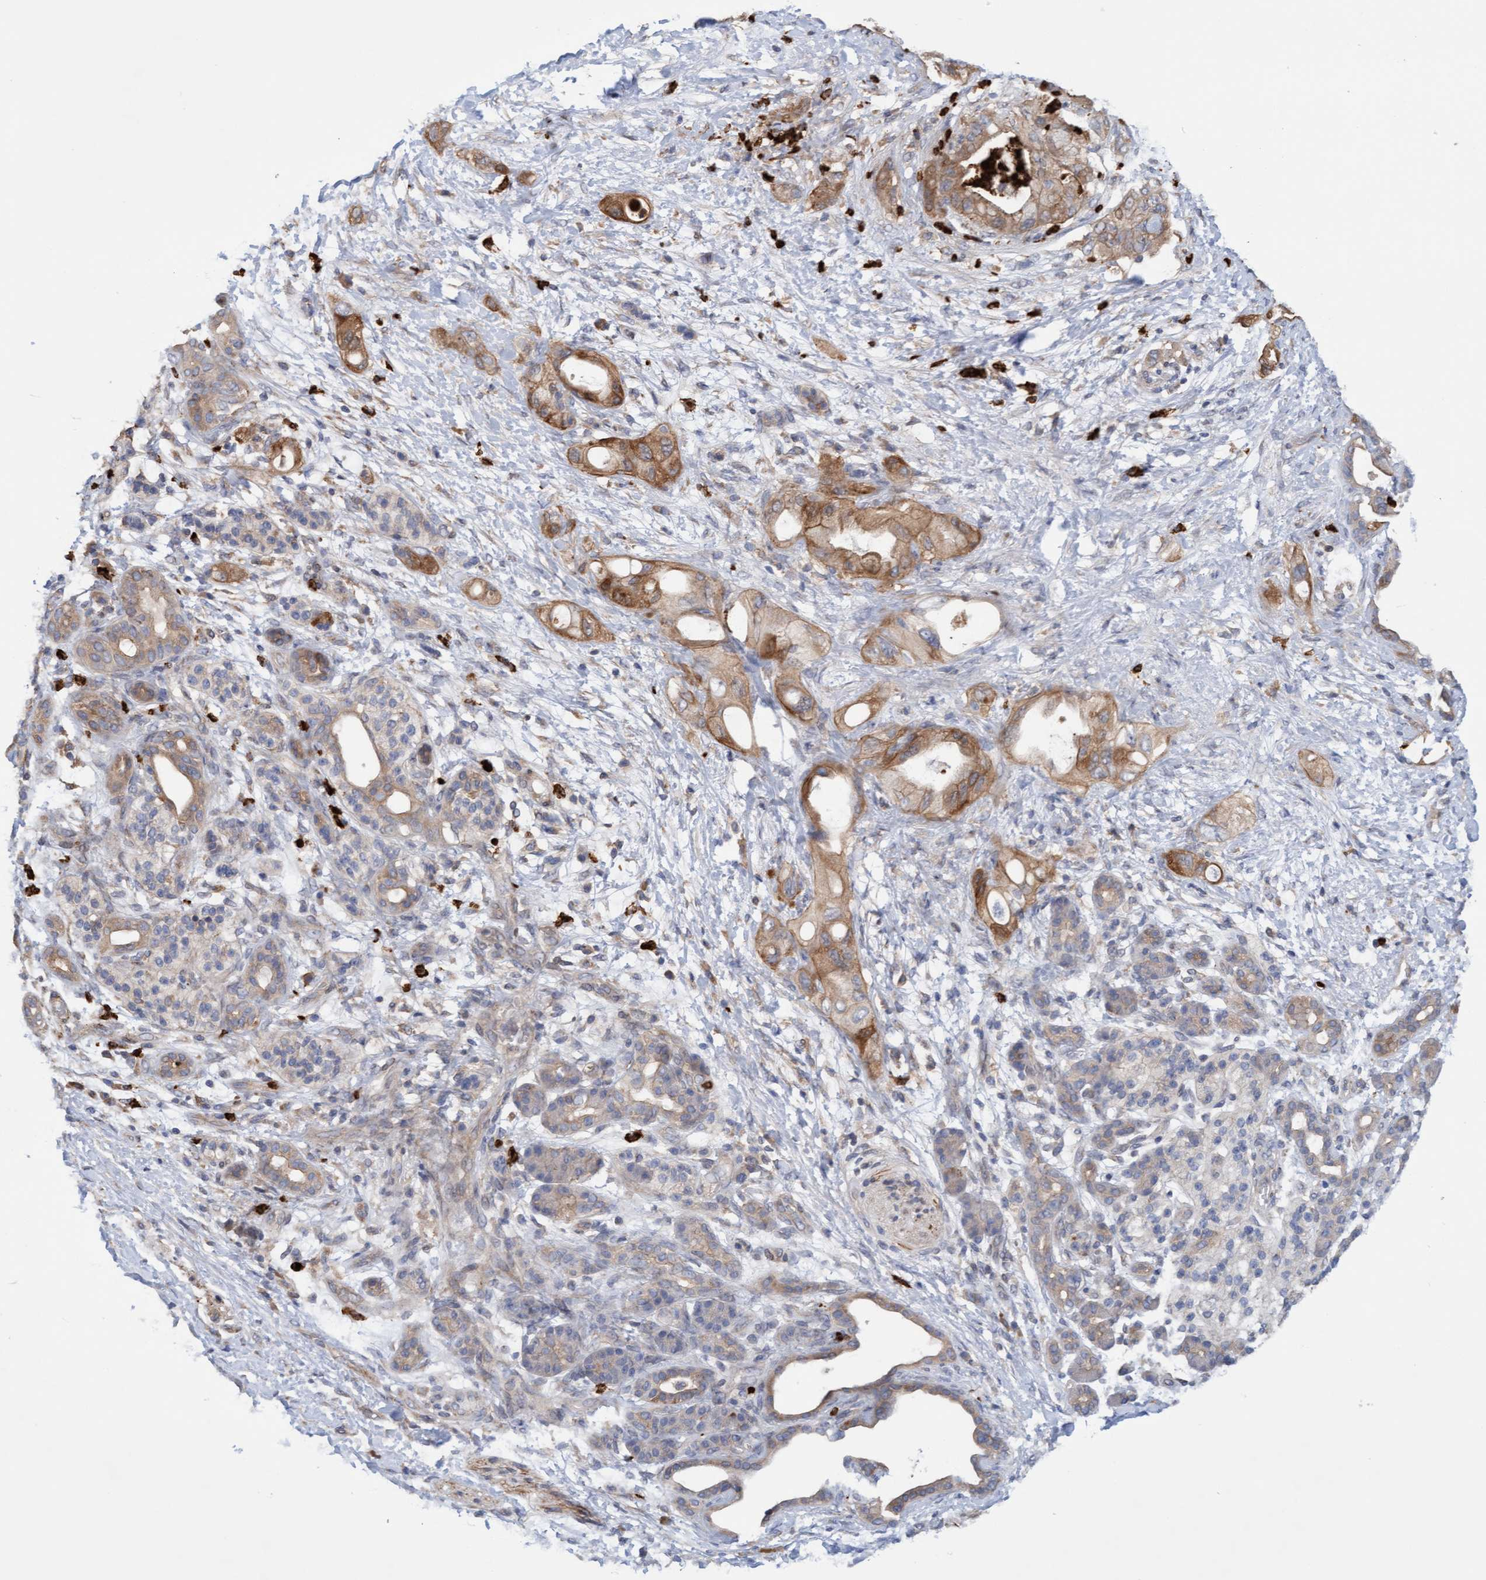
{"staining": {"intensity": "moderate", "quantity": ">75%", "location": "cytoplasmic/membranous"}, "tissue": "pancreatic cancer", "cell_type": "Tumor cells", "image_type": "cancer", "snomed": [{"axis": "morphology", "description": "Adenocarcinoma, NOS"}, {"axis": "topography", "description": "Pancreas"}], "caption": "Immunohistochemical staining of human pancreatic cancer demonstrates medium levels of moderate cytoplasmic/membranous expression in about >75% of tumor cells.", "gene": "MMP8", "patient": {"sex": "male", "age": 59}}